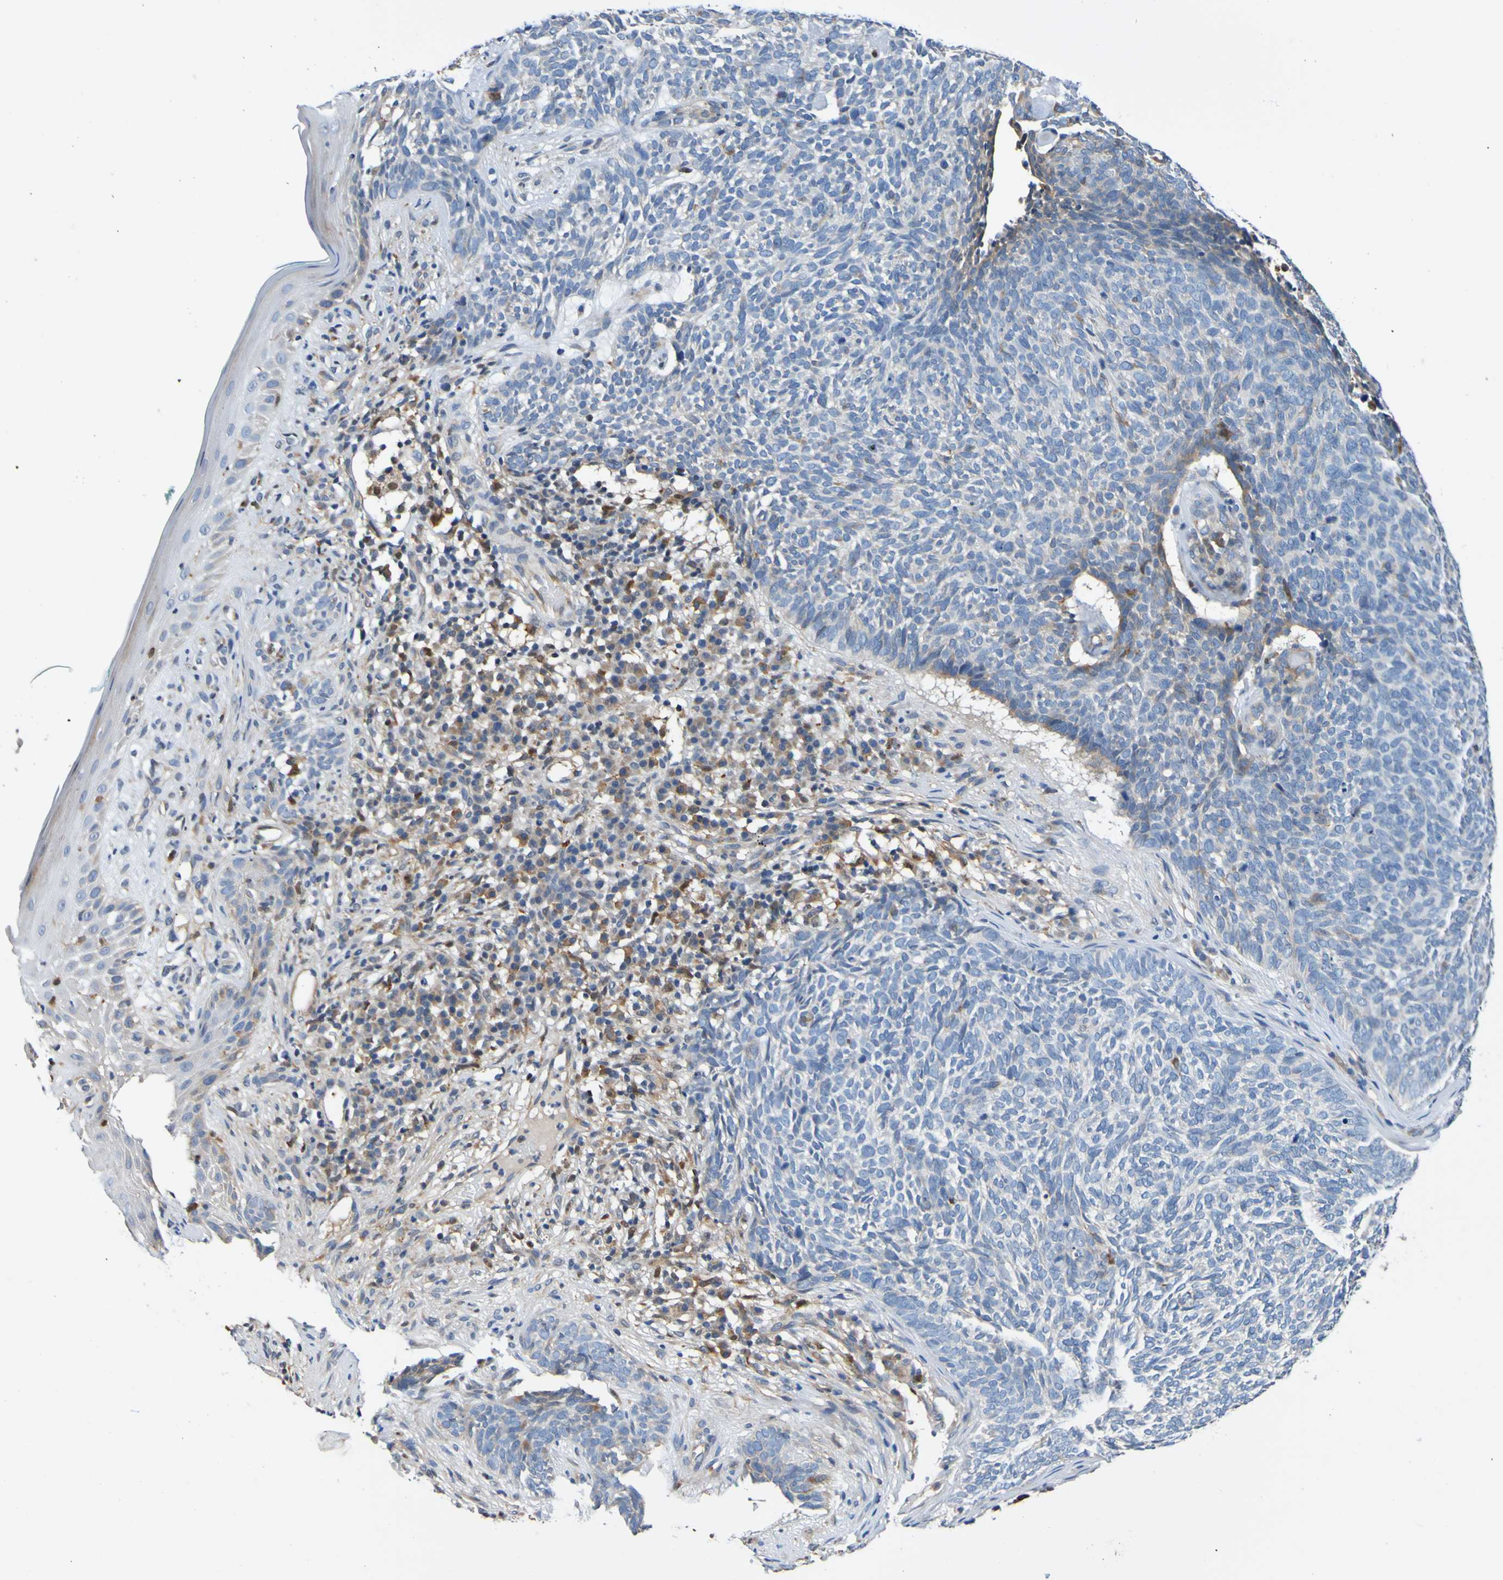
{"staining": {"intensity": "negative", "quantity": "none", "location": "none"}, "tissue": "skin cancer", "cell_type": "Tumor cells", "image_type": "cancer", "snomed": [{"axis": "morphology", "description": "Basal cell carcinoma"}, {"axis": "topography", "description": "Skin"}], "caption": "Skin cancer (basal cell carcinoma) stained for a protein using IHC exhibits no staining tumor cells.", "gene": "METAP2", "patient": {"sex": "female", "age": 84}}